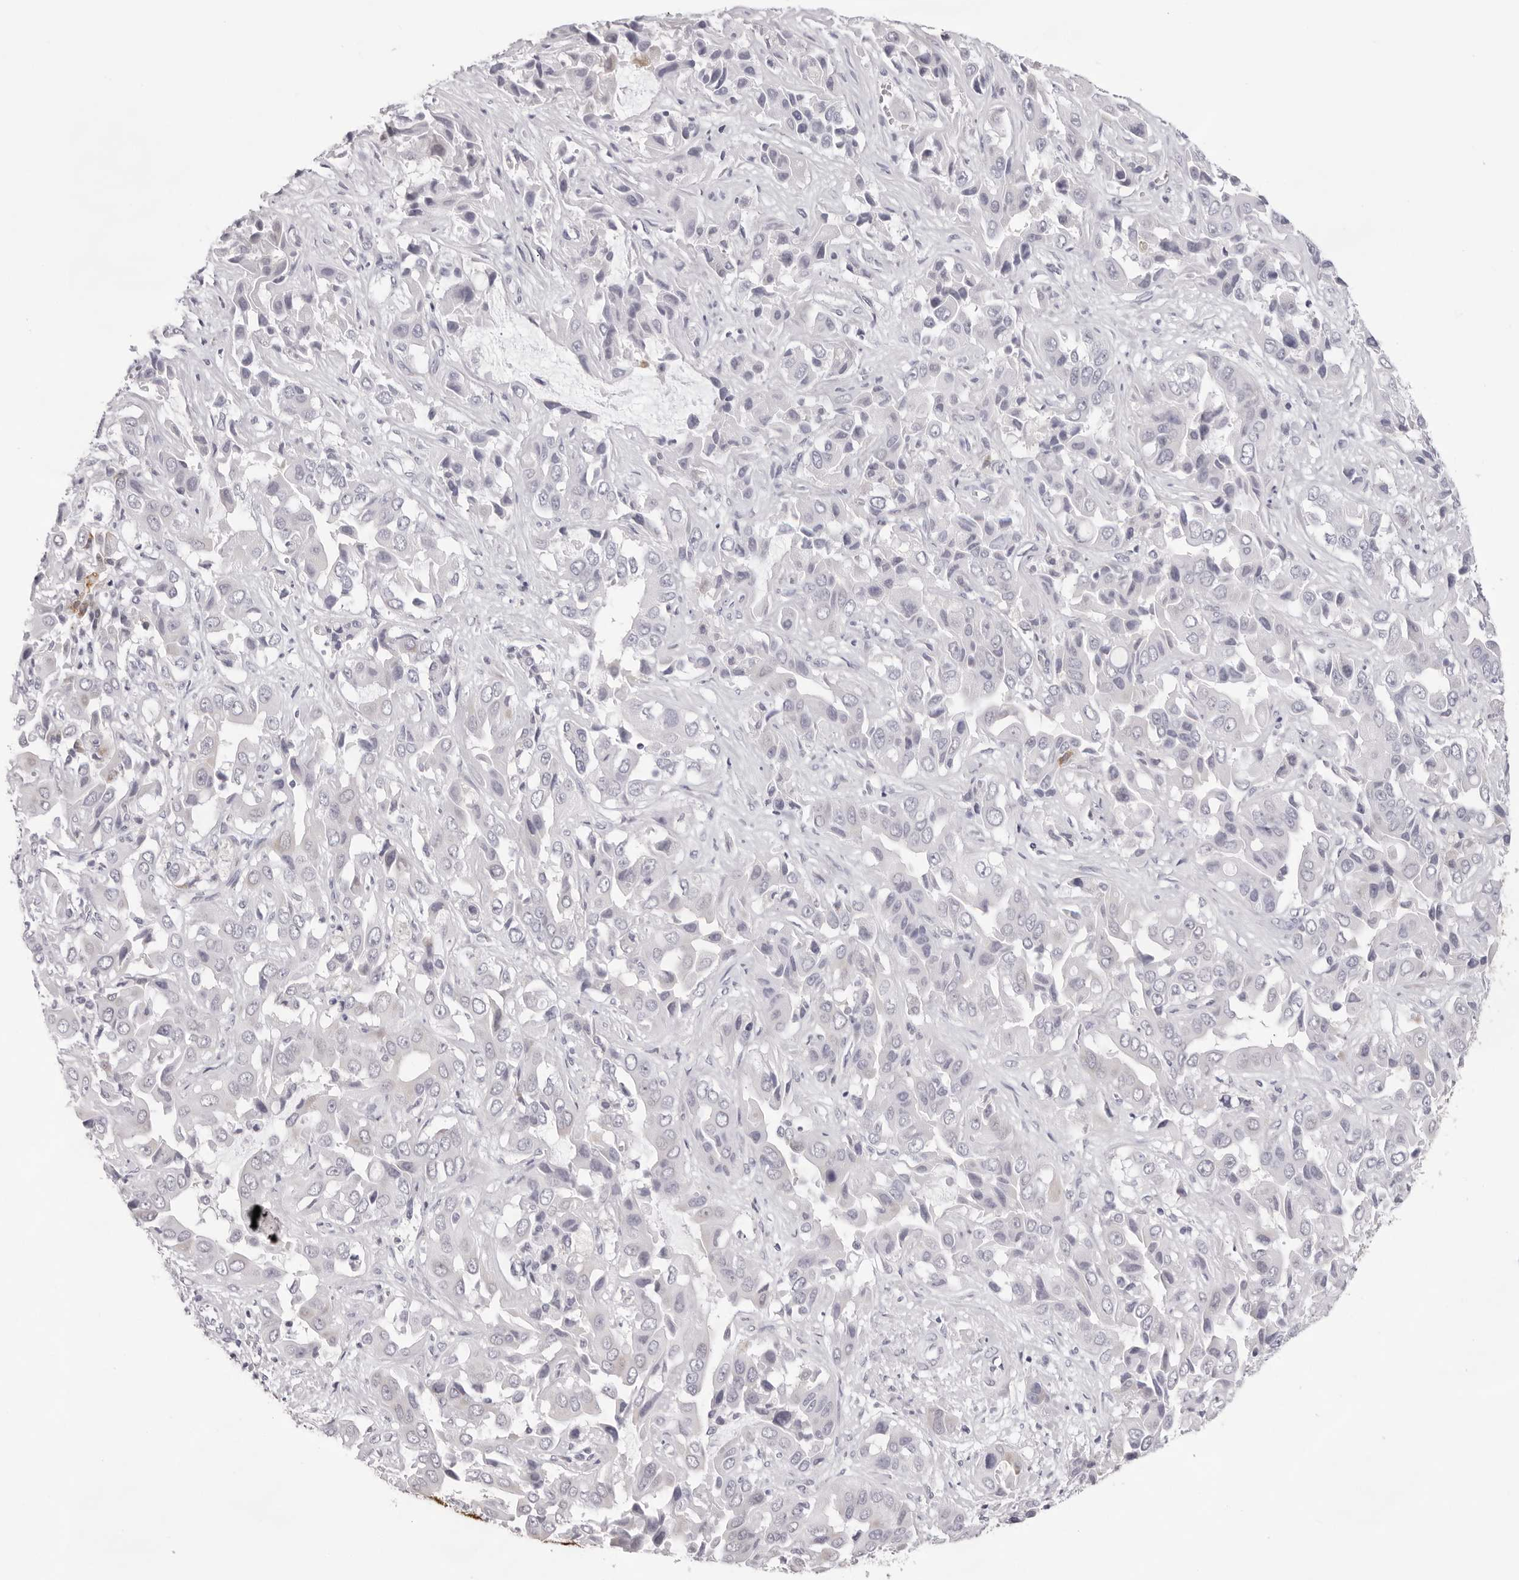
{"staining": {"intensity": "negative", "quantity": "none", "location": "none"}, "tissue": "liver cancer", "cell_type": "Tumor cells", "image_type": "cancer", "snomed": [{"axis": "morphology", "description": "Cholangiocarcinoma"}, {"axis": "topography", "description": "Liver"}], "caption": "The IHC histopathology image has no significant positivity in tumor cells of liver cancer (cholangiocarcinoma) tissue. Nuclei are stained in blue.", "gene": "SMIM2", "patient": {"sex": "female", "age": 52}}